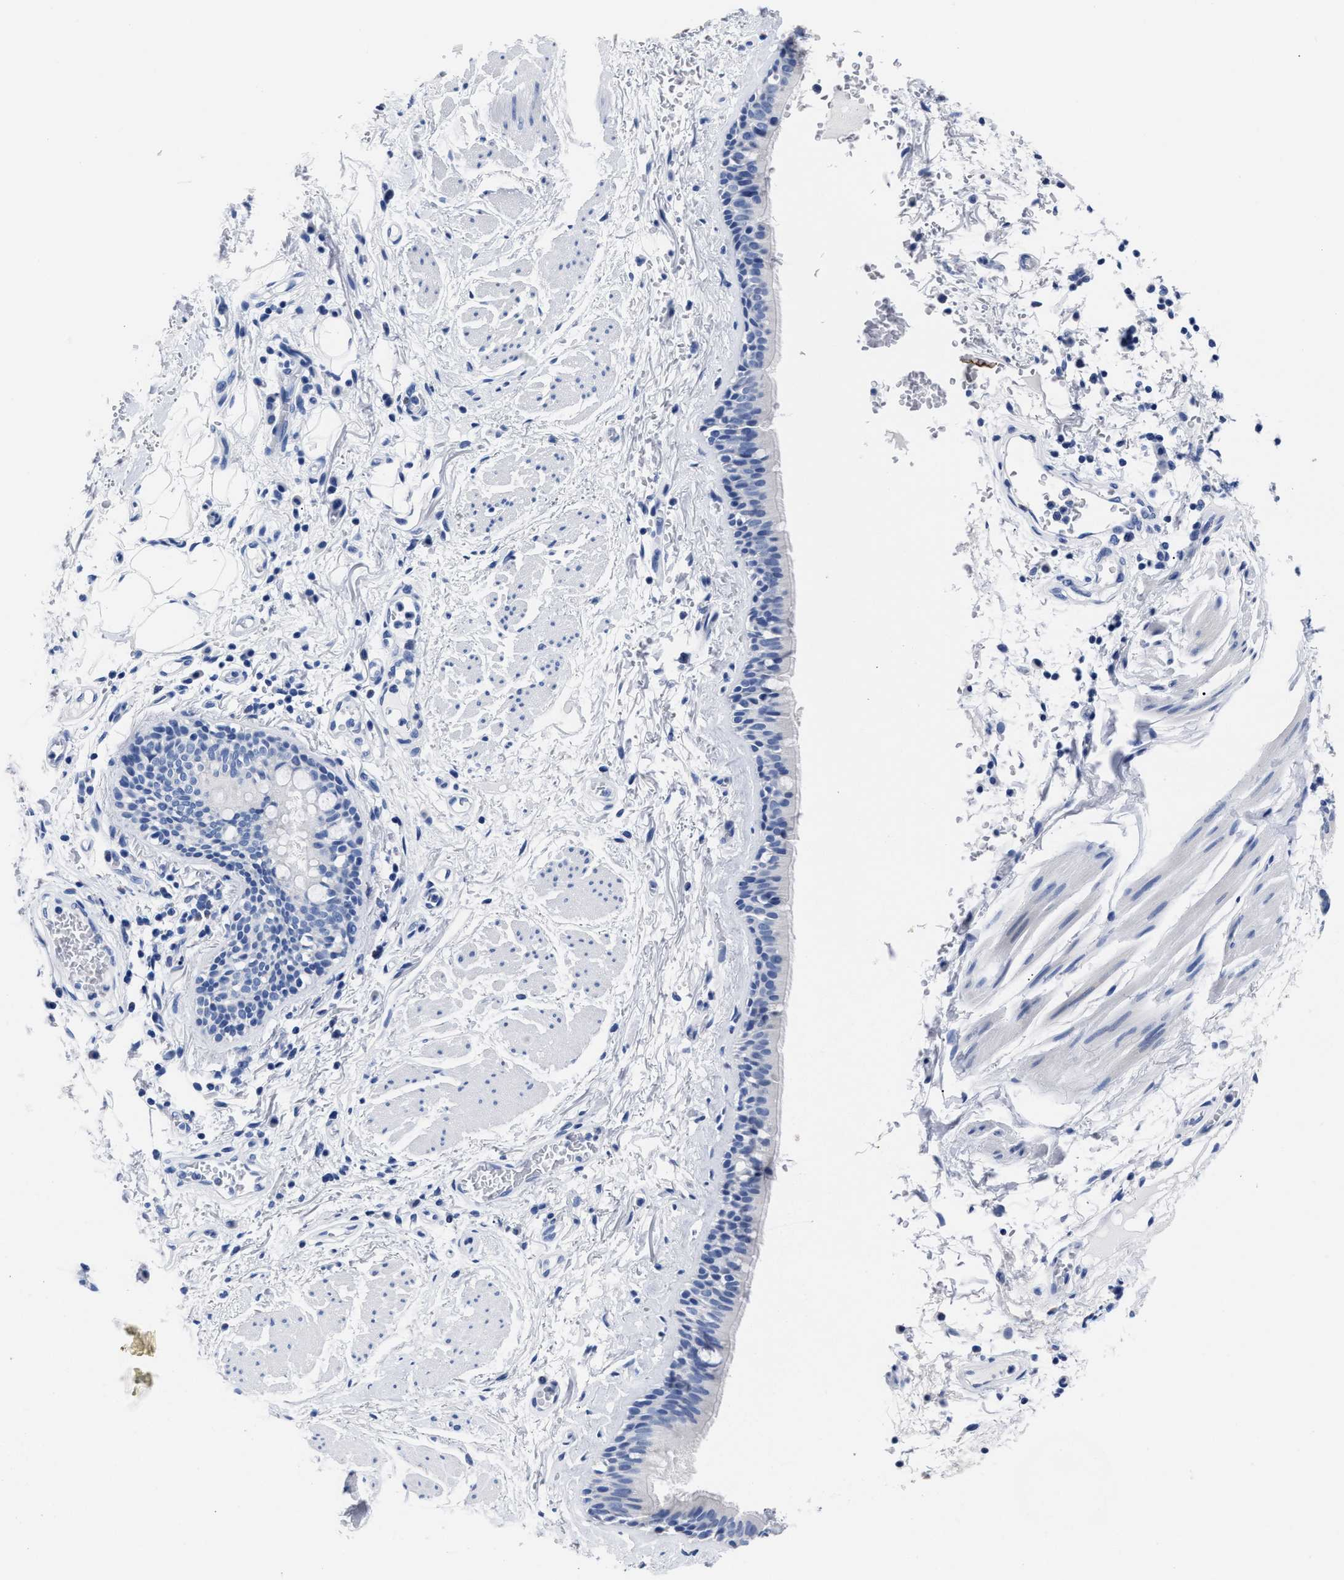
{"staining": {"intensity": "negative", "quantity": "none", "location": "none"}, "tissue": "bronchus", "cell_type": "Respiratory epithelial cells", "image_type": "normal", "snomed": [{"axis": "morphology", "description": "Normal tissue, NOS"}, {"axis": "topography", "description": "Cartilage tissue"}], "caption": "IHC of normal bronchus reveals no staining in respiratory epithelial cells. (Stains: DAB immunohistochemistry (IHC) with hematoxylin counter stain, Microscopy: brightfield microscopy at high magnification).", "gene": "ALPG", "patient": {"sex": "female", "age": 63}}